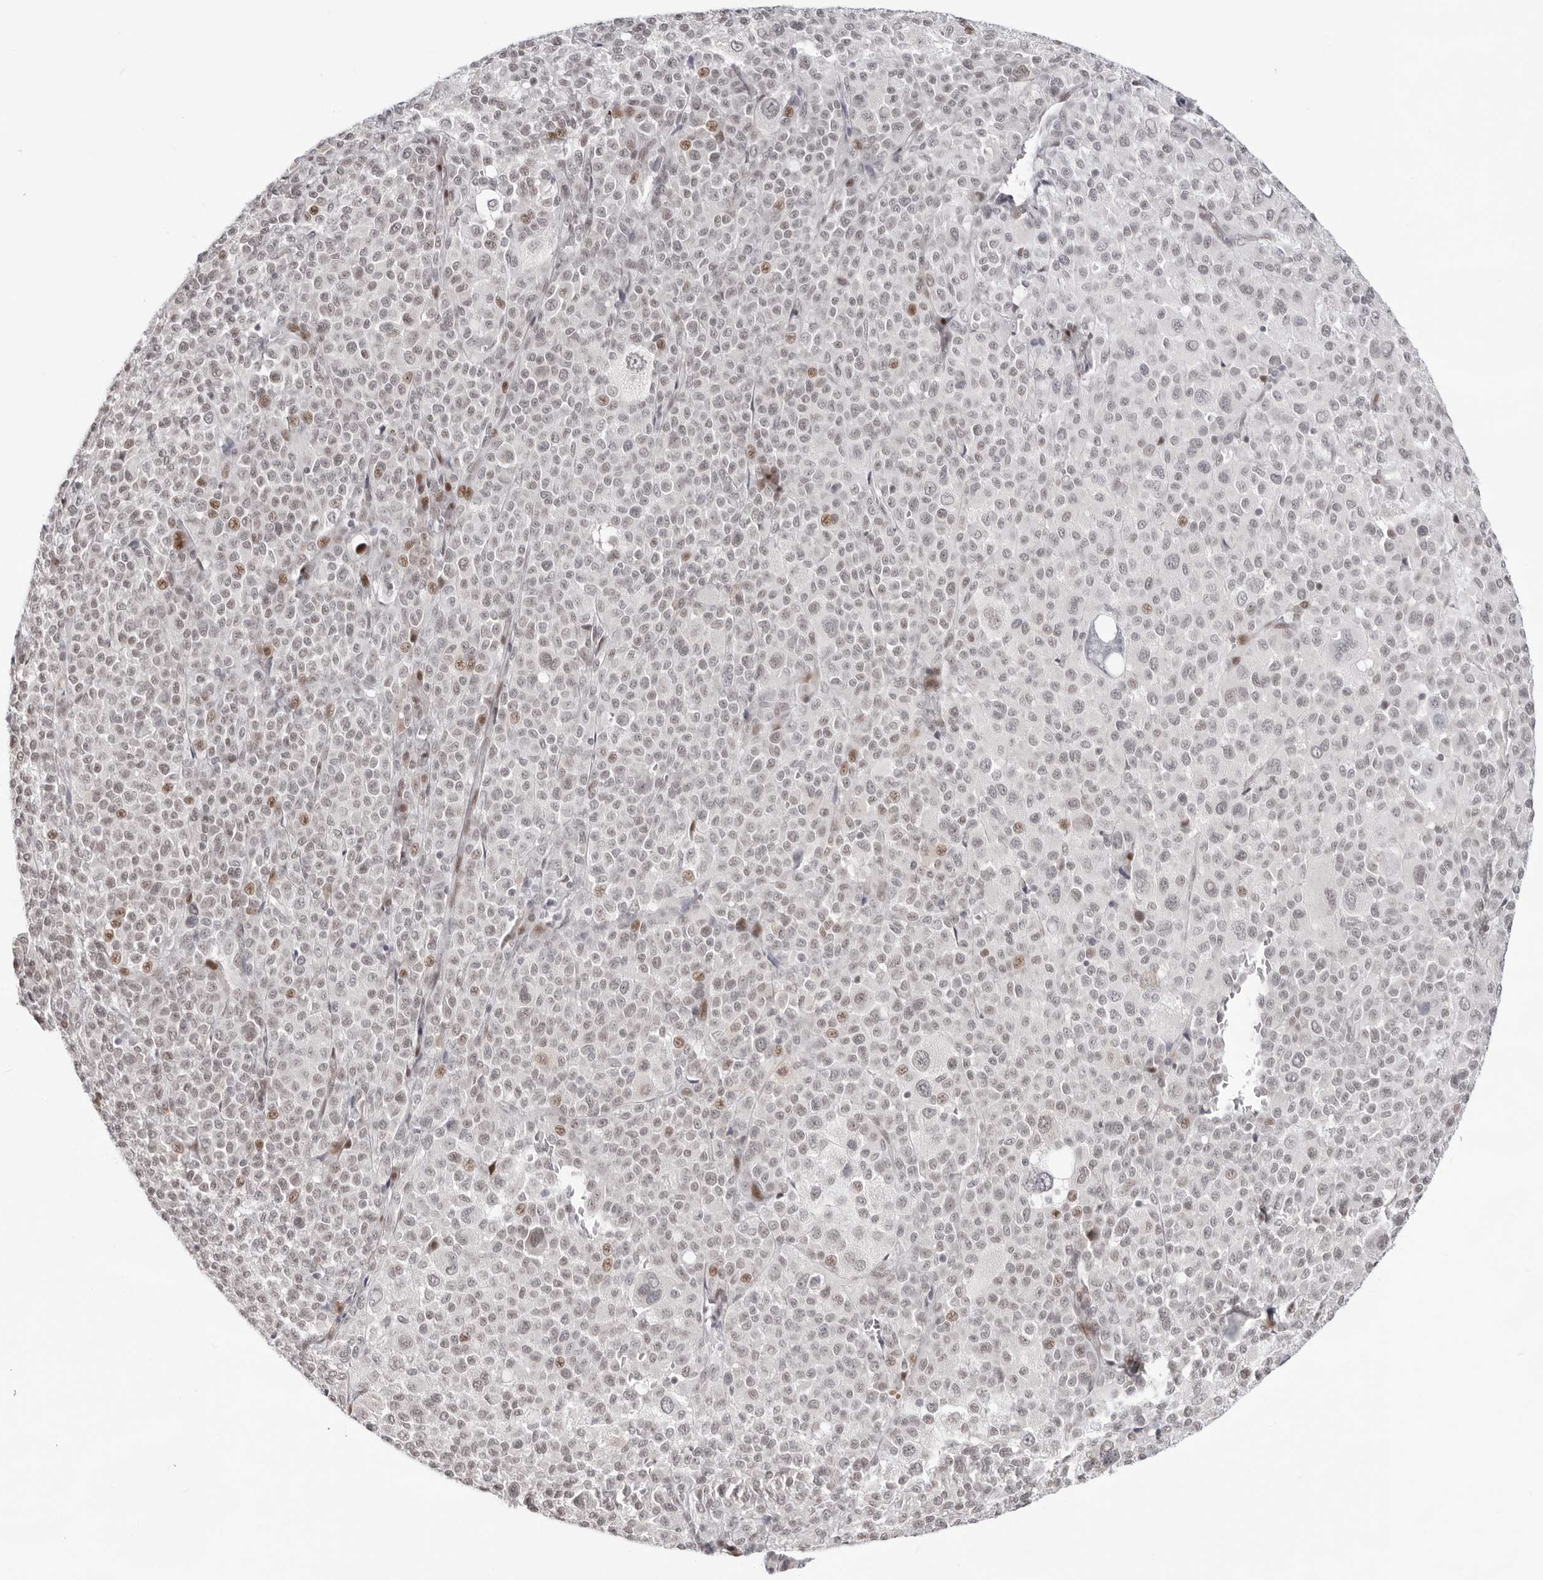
{"staining": {"intensity": "weak", "quantity": "<25%", "location": "nuclear"}, "tissue": "melanoma", "cell_type": "Tumor cells", "image_type": "cancer", "snomed": [{"axis": "morphology", "description": "Malignant melanoma, Metastatic site"}, {"axis": "topography", "description": "Skin"}], "caption": "Immunohistochemistry histopathology image of neoplastic tissue: human melanoma stained with DAB shows no significant protein positivity in tumor cells.", "gene": "NTPCR", "patient": {"sex": "female", "age": 74}}